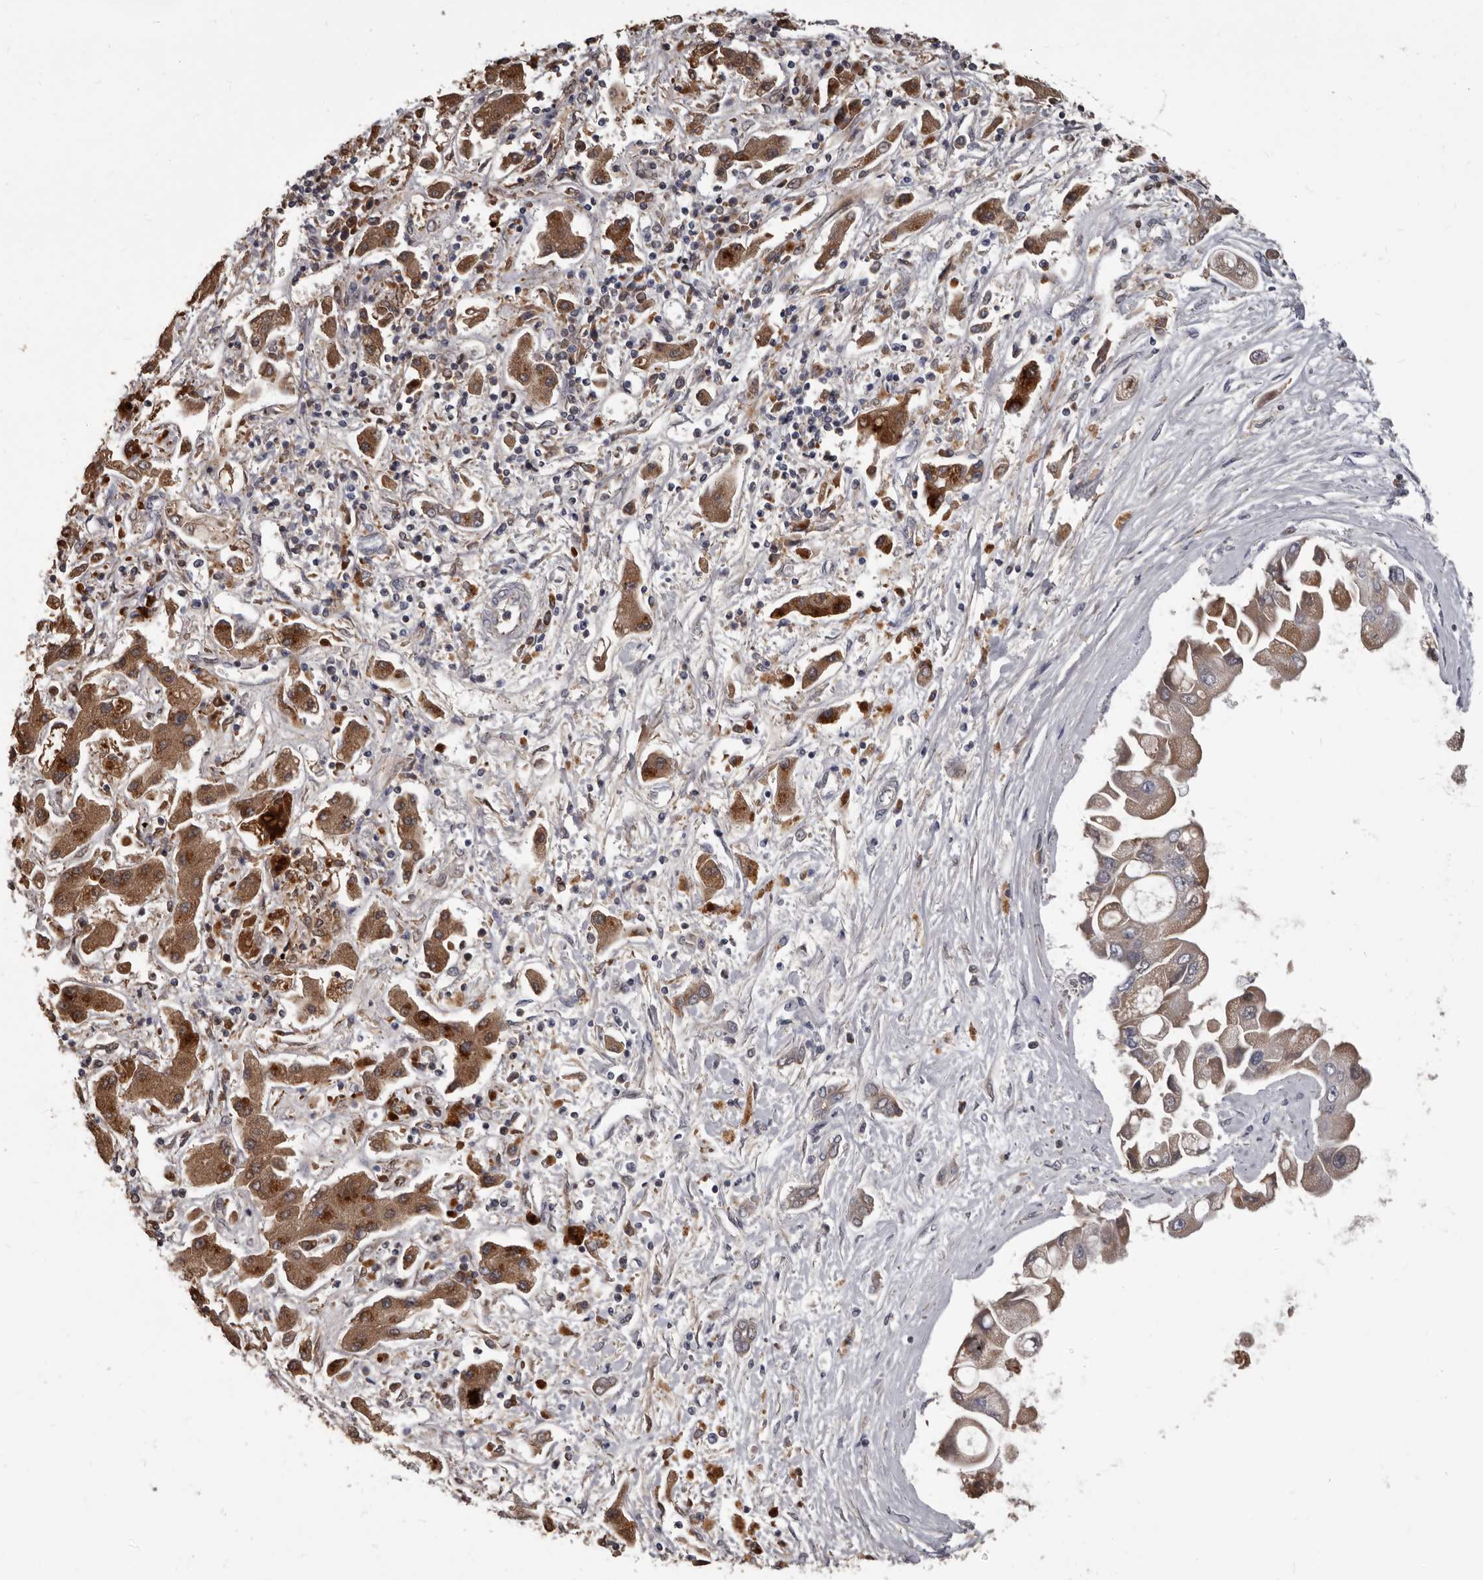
{"staining": {"intensity": "weak", "quantity": ">75%", "location": "cytoplasmic/membranous"}, "tissue": "liver cancer", "cell_type": "Tumor cells", "image_type": "cancer", "snomed": [{"axis": "morphology", "description": "Cholangiocarcinoma"}, {"axis": "topography", "description": "Liver"}], "caption": "Tumor cells demonstrate low levels of weak cytoplasmic/membranous staining in about >75% of cells in liver cholangiocarcinoma. The staining was performed using DAB to visualize the protein expression in brown, while the nuclei were stained in blue with hematoxylin (Magnification: 20x).", "gene": "ALDH5A1", "patient": {"sex": "male", "age": 50}}